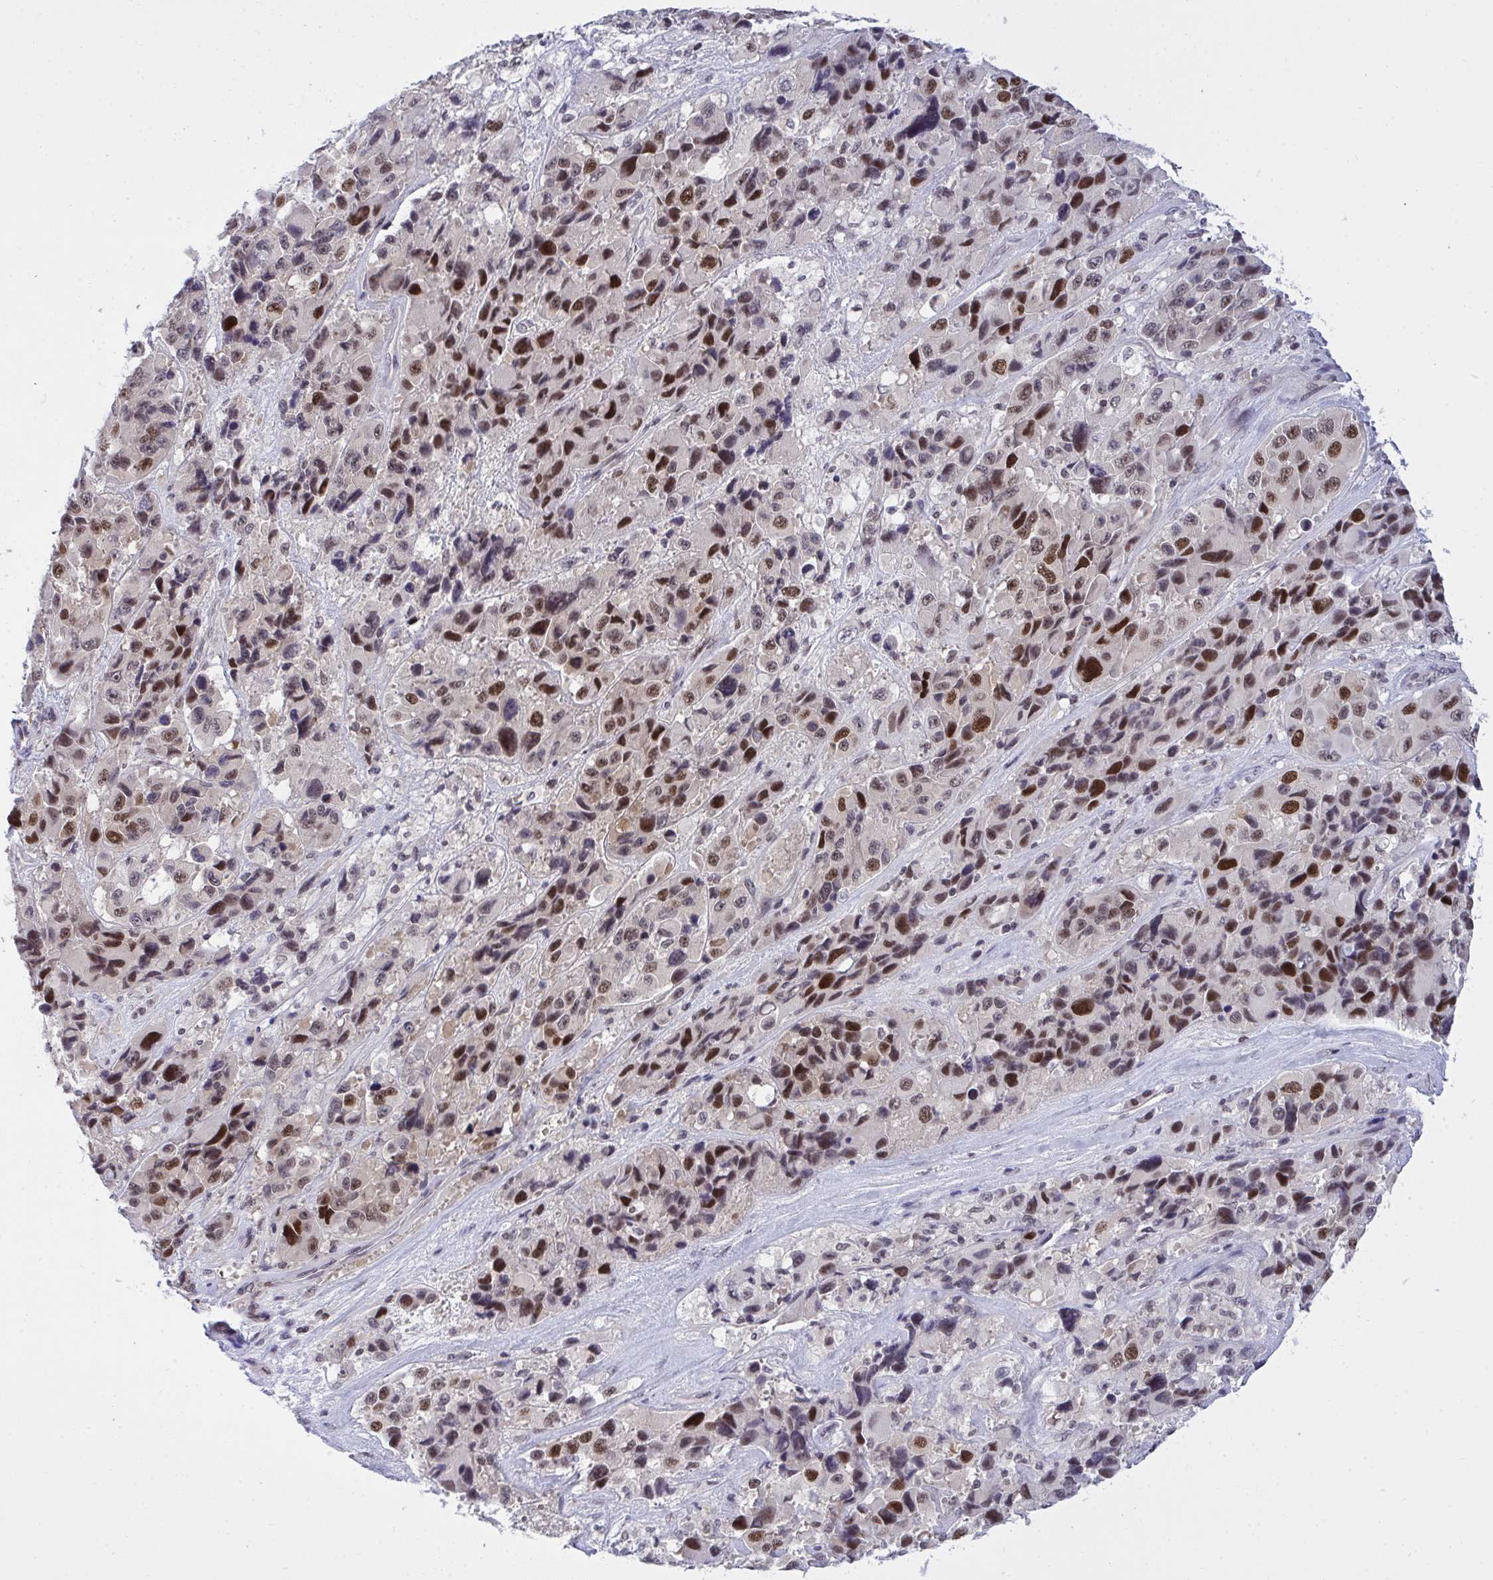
{"staining": {"intensity": "moderate", "quantity": "25%-75%", "location": "nuclear"}, "tissue": "melanoma", "cell_type": "Tumor cells", "image_type": "cancer", "snomed": [{"axis": "morphology", "description": "Malignant melanoma, Metastatic site"}, {"axis": "topography", "description": "Lymph node"}], "caption": "Melanoma stained with DAB (3,3'-diaminobenzidine) immunohistochemistry (IHC) demonstrates medium levels of moderate nuclear expression in approximately 25%-75% of tumor cells.", "gene": "RFC4", "patient": {"sex": "female", "age": 65}}